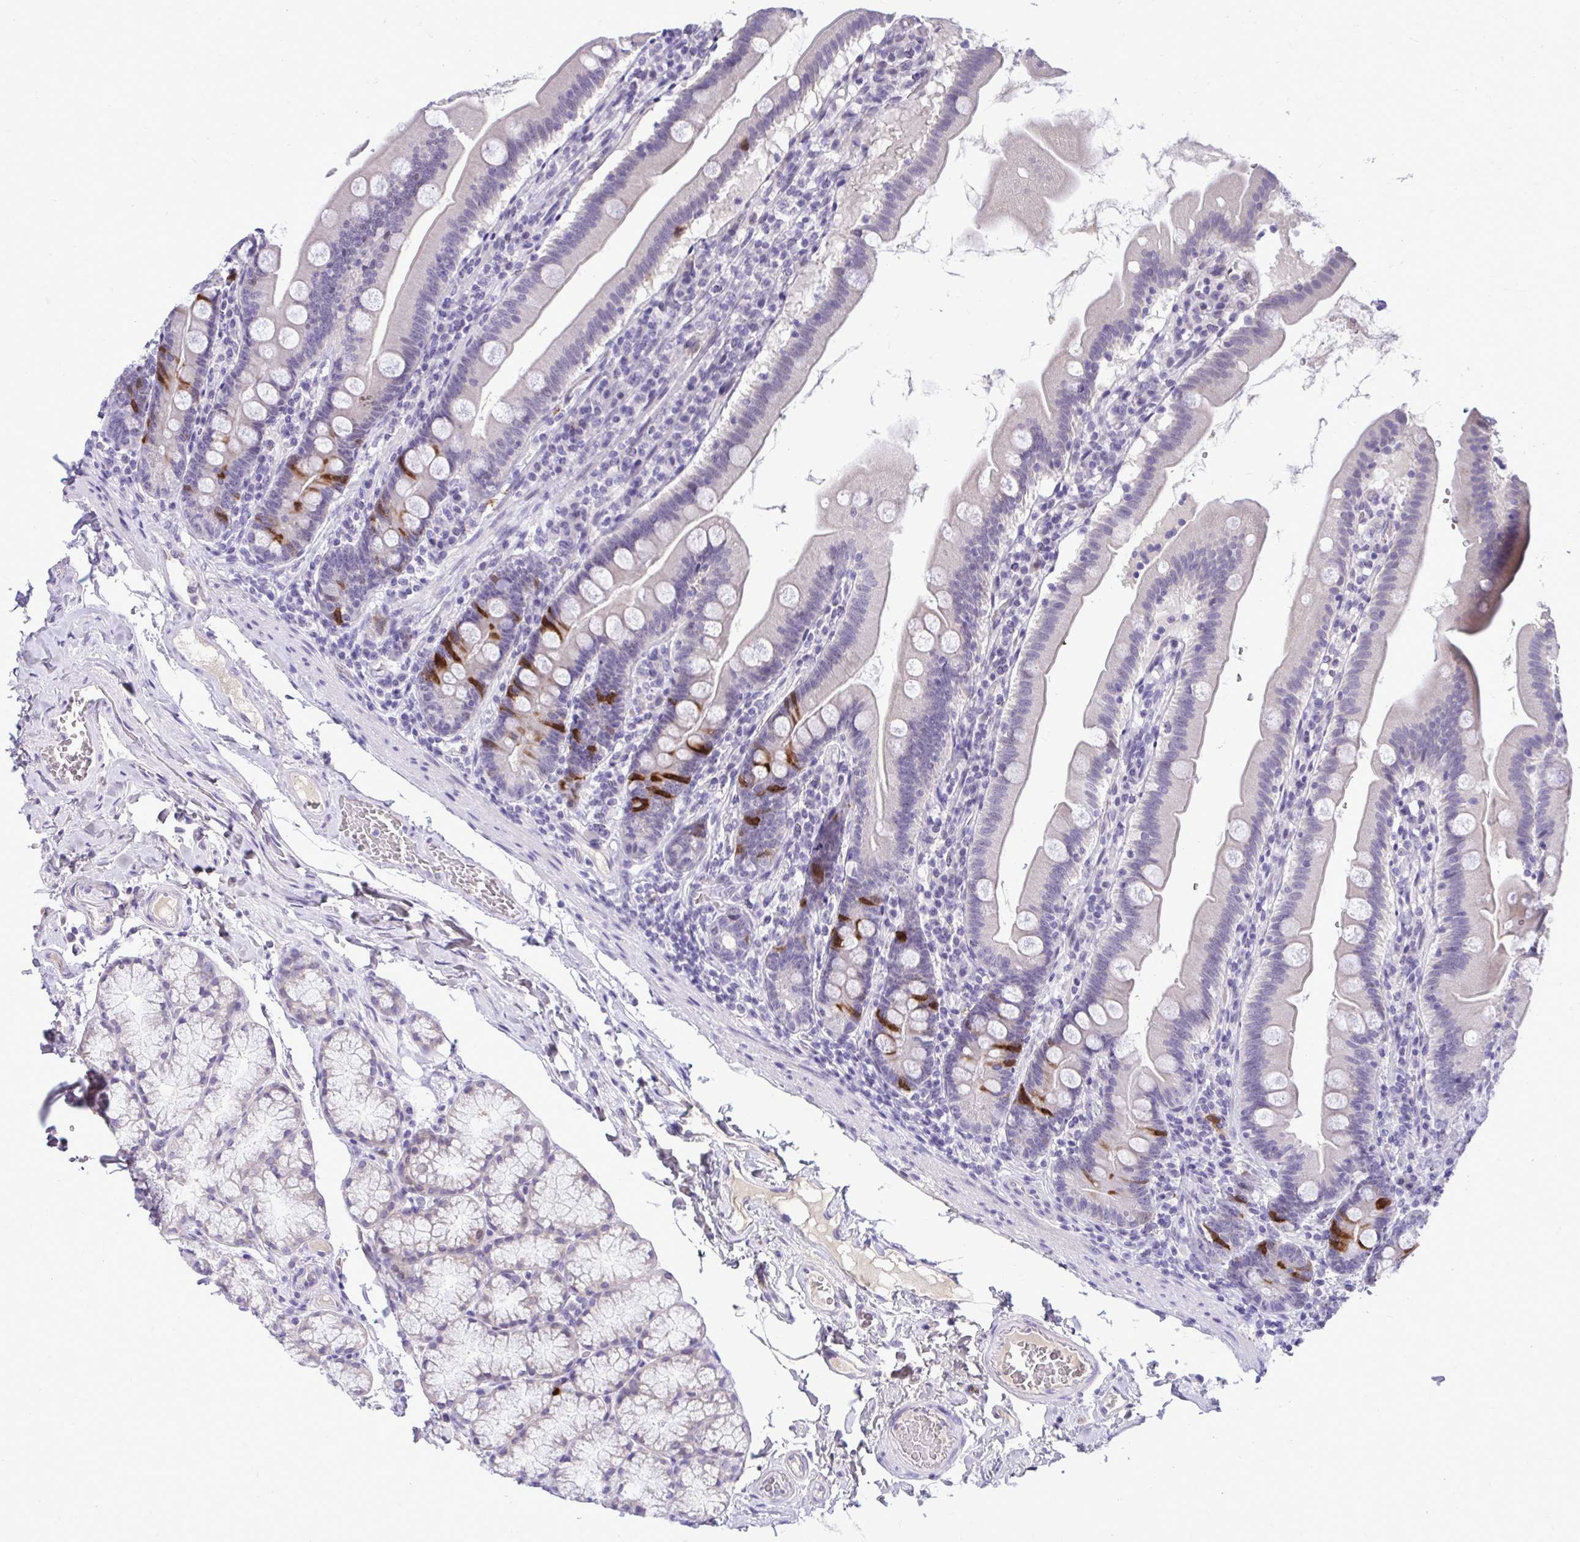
{"staining": {"intensity": "strong", "quantity": "<25%", "location": "cytoplasmic/membranous"}, "tissue": "duodenum", "cell_type": "Glandular cells", "image_type": "normal", "snomed": [{"axis": "morphology", "description": "Normal tissue, NOS"}, {"axis": "topography", "description": "Duodenum"}], "caption": "Glandular cells display strong cytoplasmic/membranous staining in about <25% of cells in benign duodenum. (DAB (3,3'-diaminobenzidine) IHC with brightfield microscopy, high magnification).", "gene": "CDC20", "patient": {"sex": "female", "age": 67}}